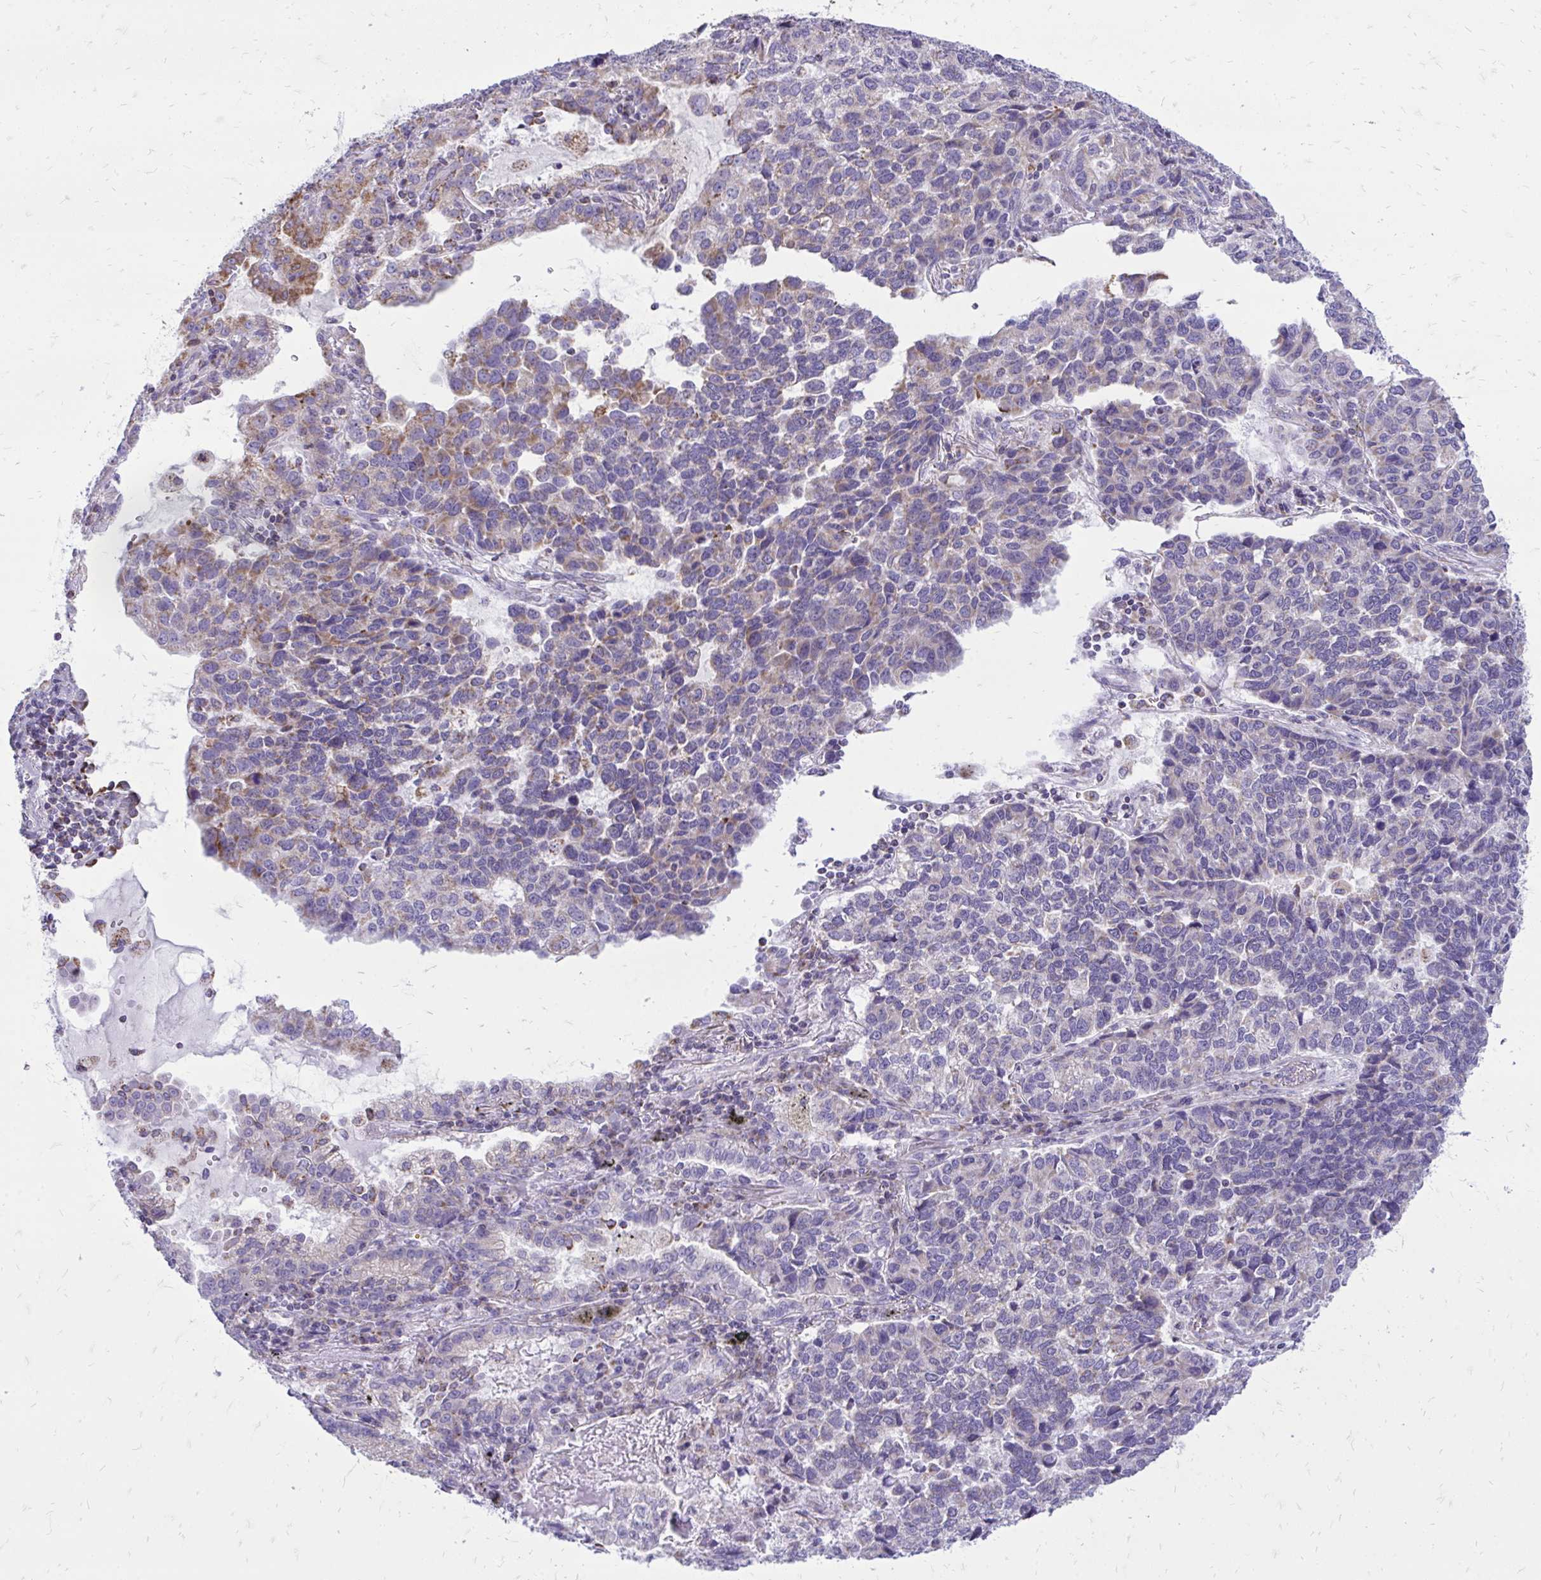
{"staining": {"intensity": "weak", "quantity": "<25%", "location": "cytoplasmic/membranous"}, "tissue": "lung cancer", "cell_type": "Tumor cells", "image_type": "cancer", "snomed": [{"axis": "morphology", "description": "Adenocarcinoma, NOS"}, {"axis": "topography", "description": "Lymph node"}, {"axis": "topography", "description": "Lung"}], "caption": "Human lung cancer (adenocarcinoma) stained for a protein using immunohistochemistry (IHC) exhibits no staining in tumor cells.", "gene": "SPTBN2", "patient": {"sex": "male", "age": 66}}